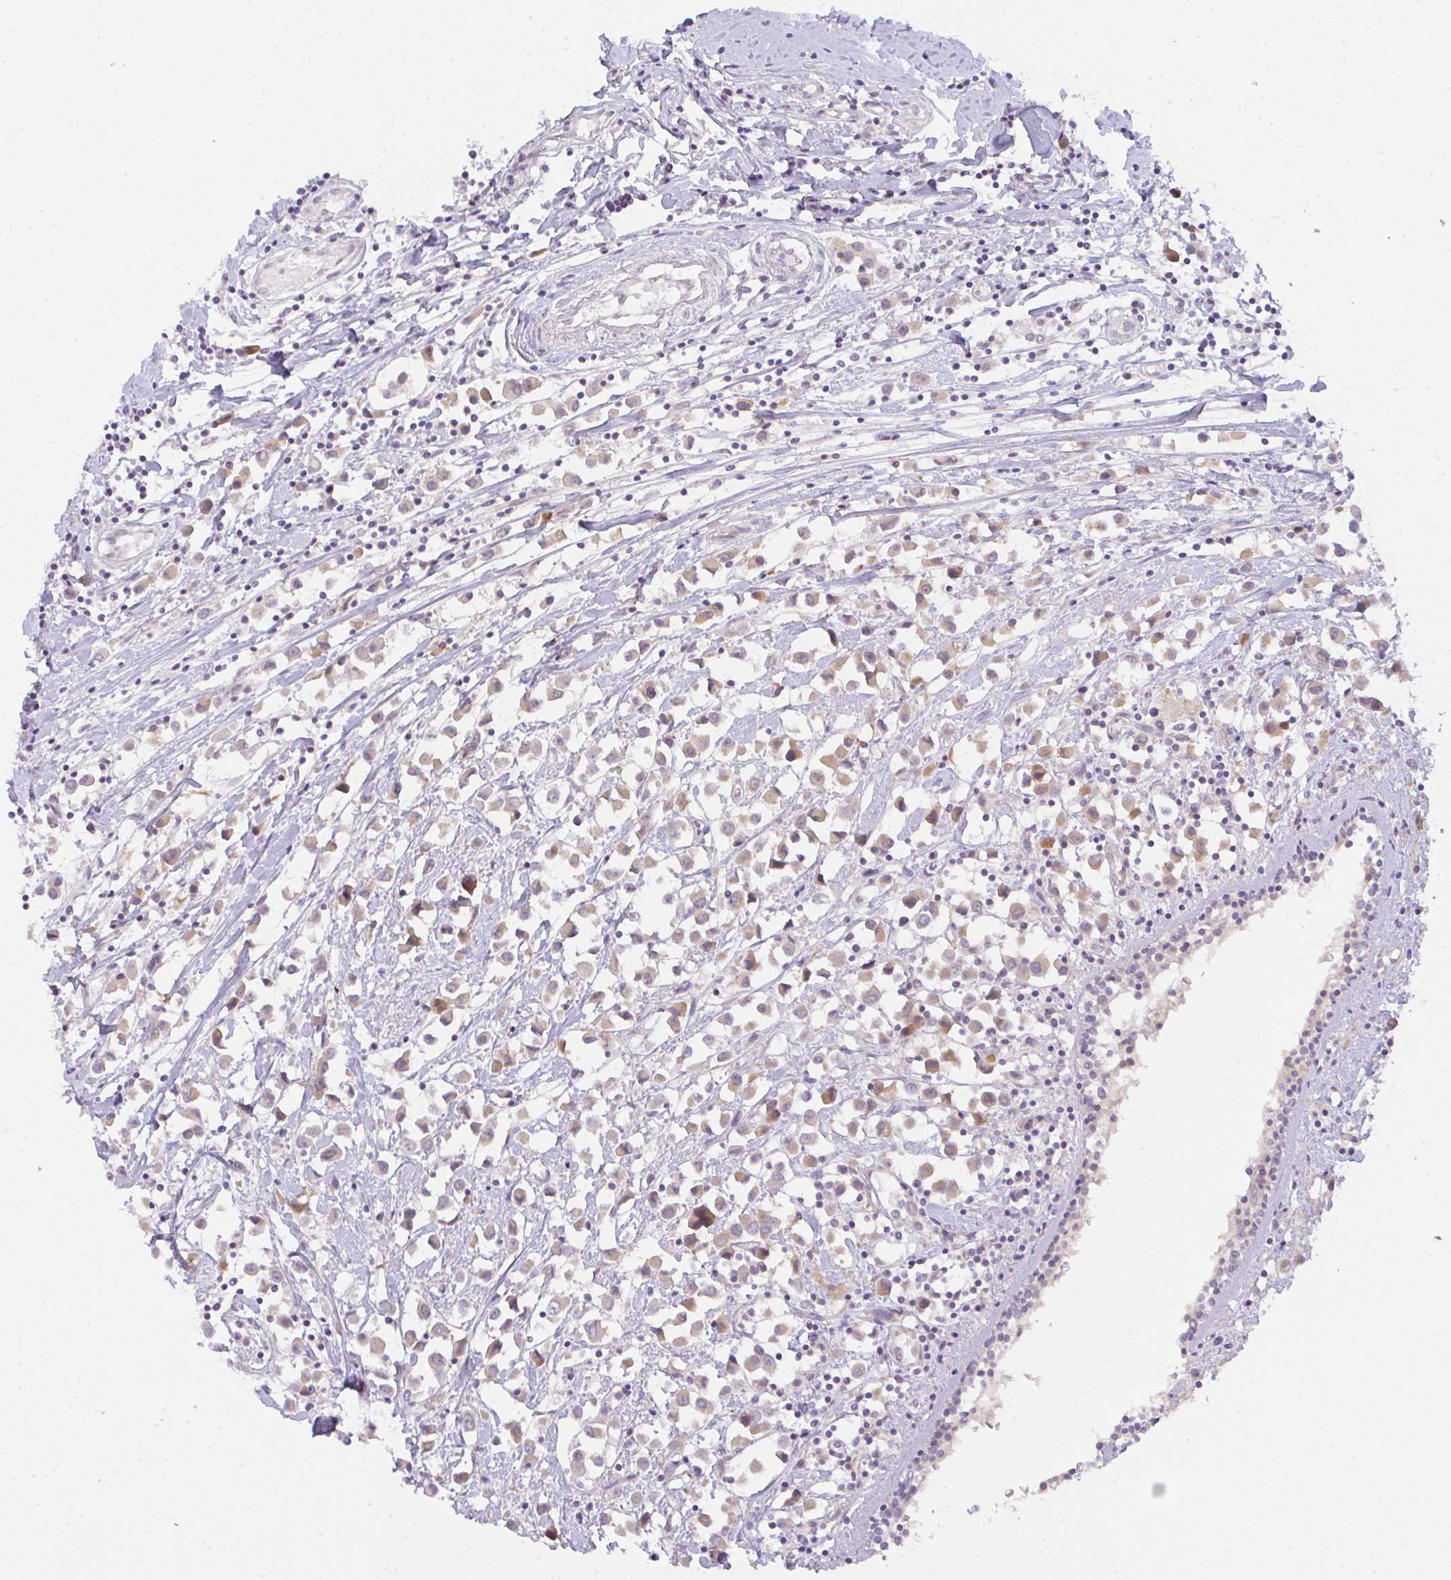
{"staining": {"intensity": "weak", "quantity": "<25%", "location": "cytoplasmic/membranous"}, "tissue": "breast cancer", "cell_type": "Tumor cells", "image_type": "cancer", "snomed": [{"axis": "morphology", "description": "Duct carcinoma"}, {"axis": "topography", "description": "Breast"}], "caption": "Micrograph shows no significant protein expression in tumor cells of breast cancer (invasive ductal carcinoma).", "gene": "CSE1L", "patient": {"sex": "female", "age": 61}}